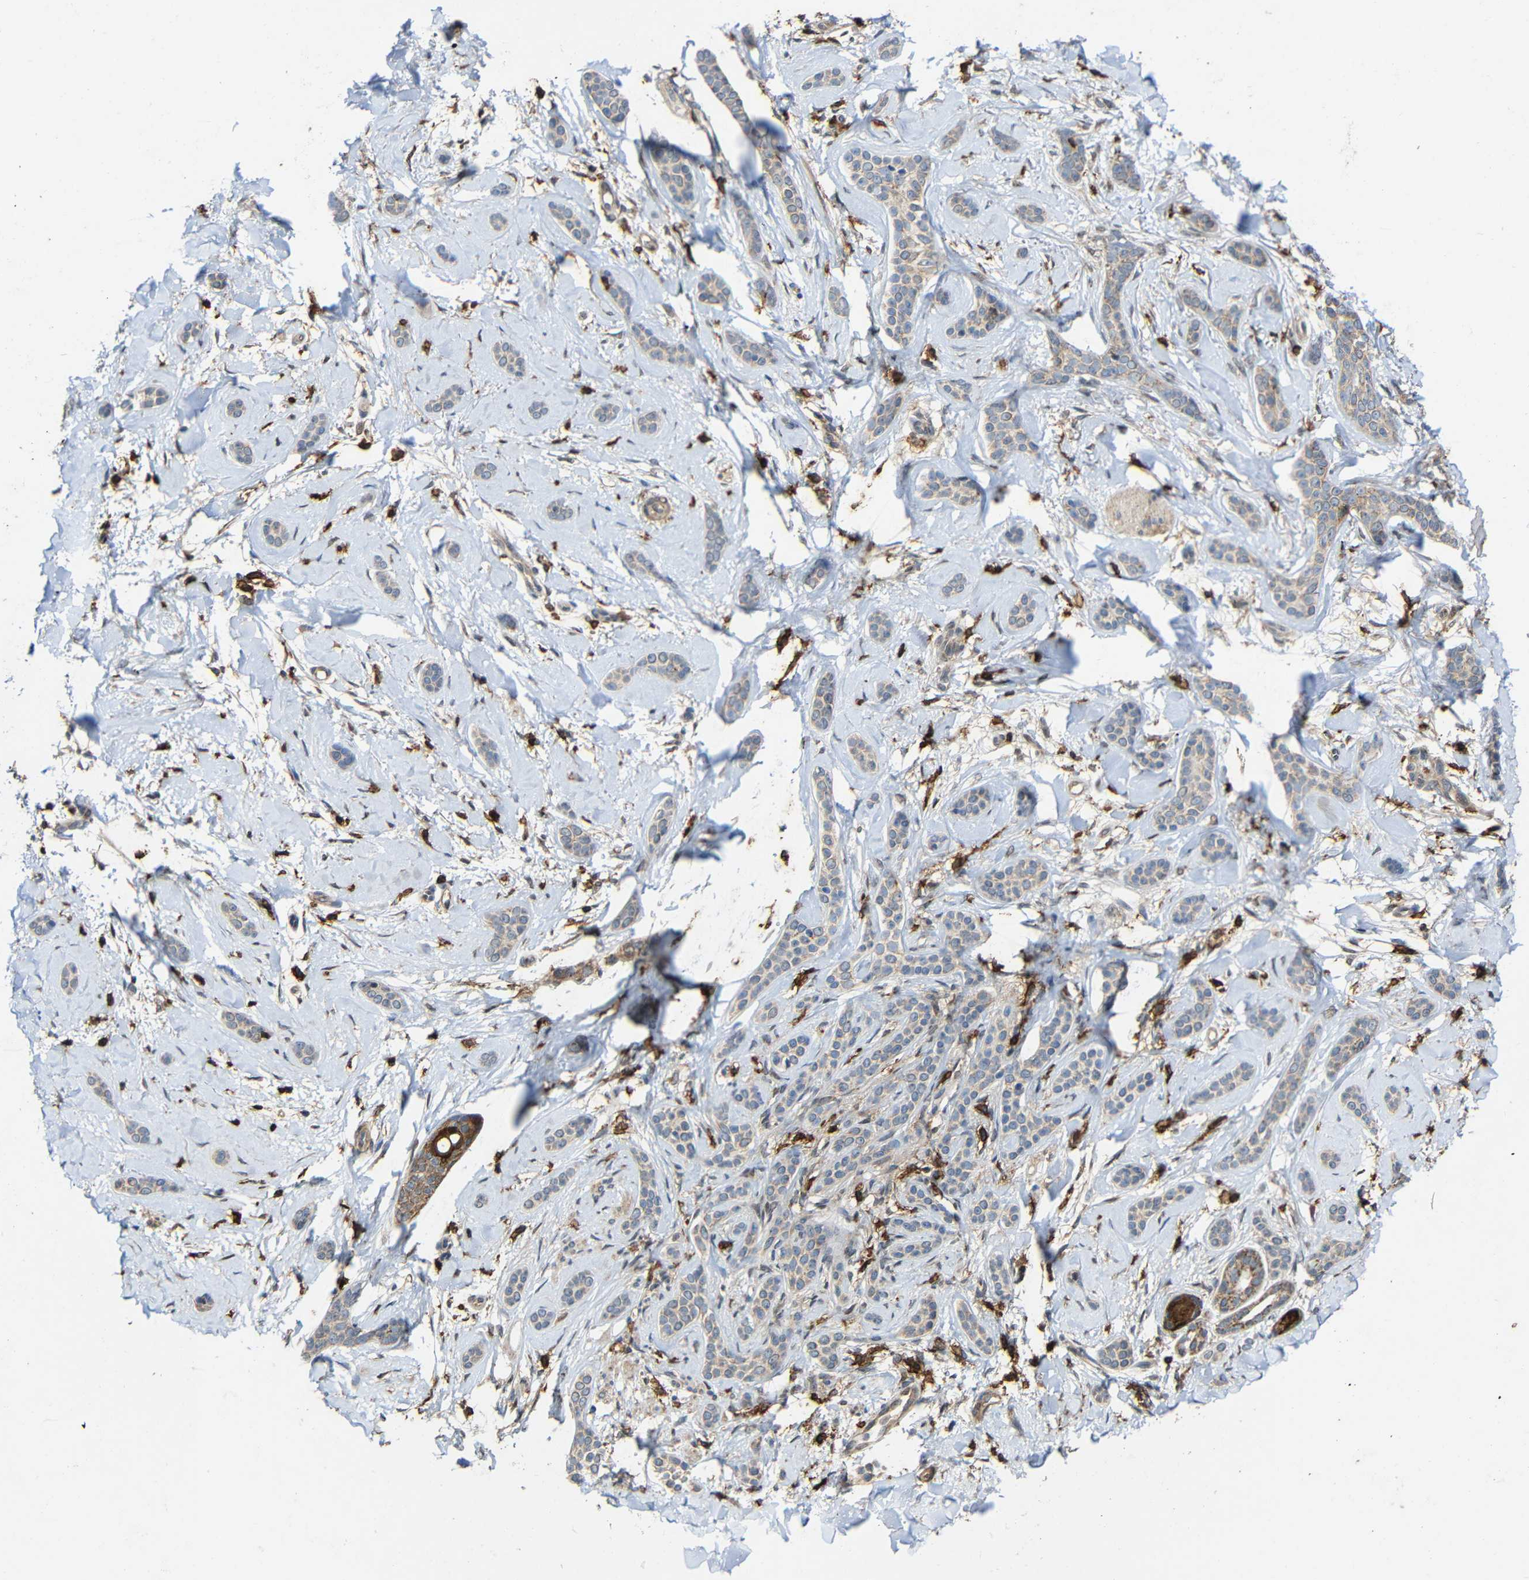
{"staining": {"intensity": "weak", "quantity": "<25%", "location": "cytoplasmic/membranous"}, "tissue": "skin cancer", "cell_type": "Tumor cells", "image_type": "cancer", "snomed": [{"axis": "morphology", "description": "Basal cell carcinoma"}, {"axis": "morphology", "description": "Adnexal tumor, benign"}, {"axis": "topography", "description": "Skin"}], "caption": "This is an IHC photomicrograph of skin benign adnexal tumor. There is no positivity in tumor cells.", "gene": "C1GALT1", "patient": {"sex": "female", "age": 42}}